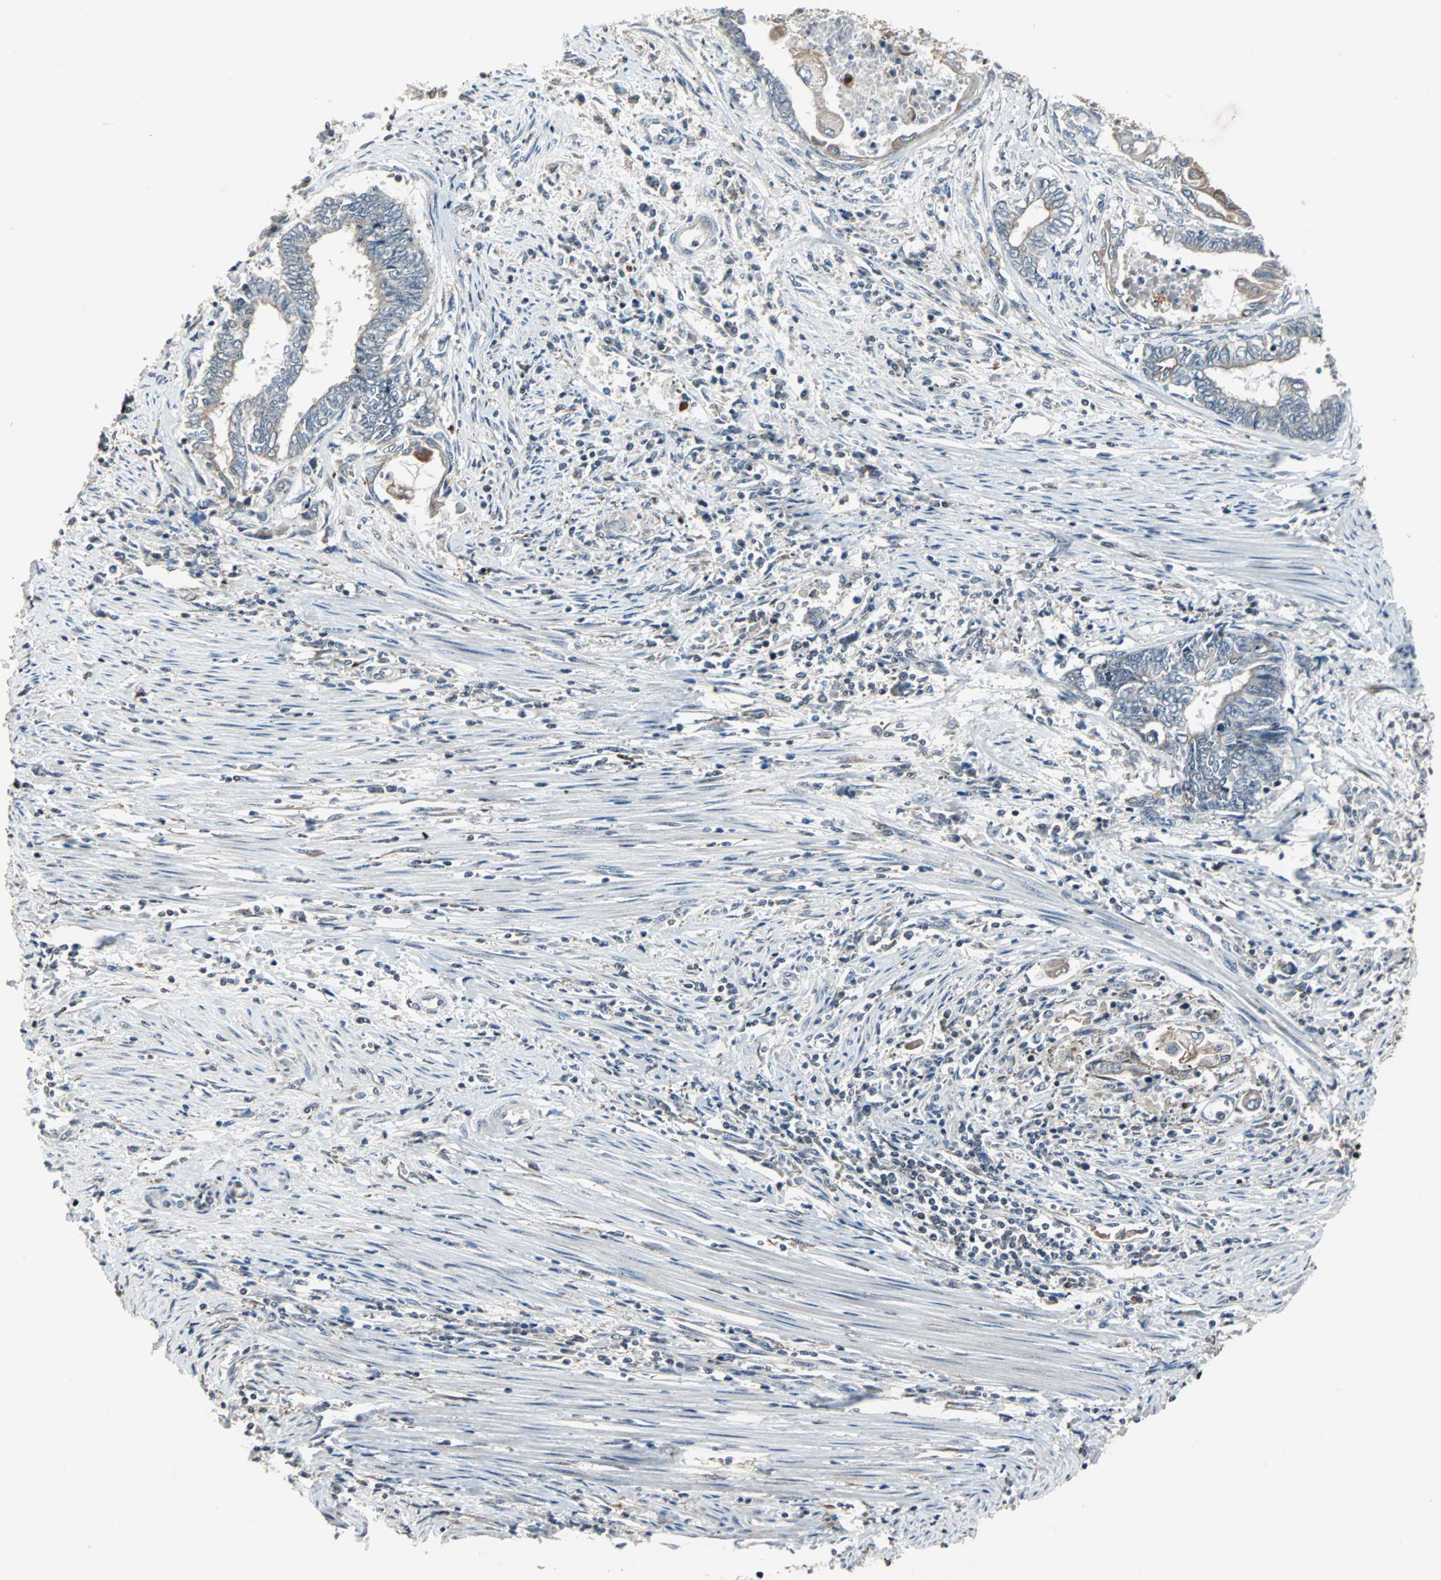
{"staining": {"intensity": "negative", "quantity": "none", "location": "none"}, "tissue": "endometrial cancer", "cell_type": "Tumor cells", "image_type": "cancer", "snomed": [{"axis": "morphology", "description": "Adenocarcinoma, NOS"}, {"axis": "topography", "description": "Uterus"}, {"axis": "topography", "description": "Endometrium"}], "caption": "Micrograph shows no significant protein staining in tumor cells of adenocarcinoma (endometrial). Nuclei are stained in blue.", "gene": "TERF2IP", "patient": {"sex": "female", "age": 70}}